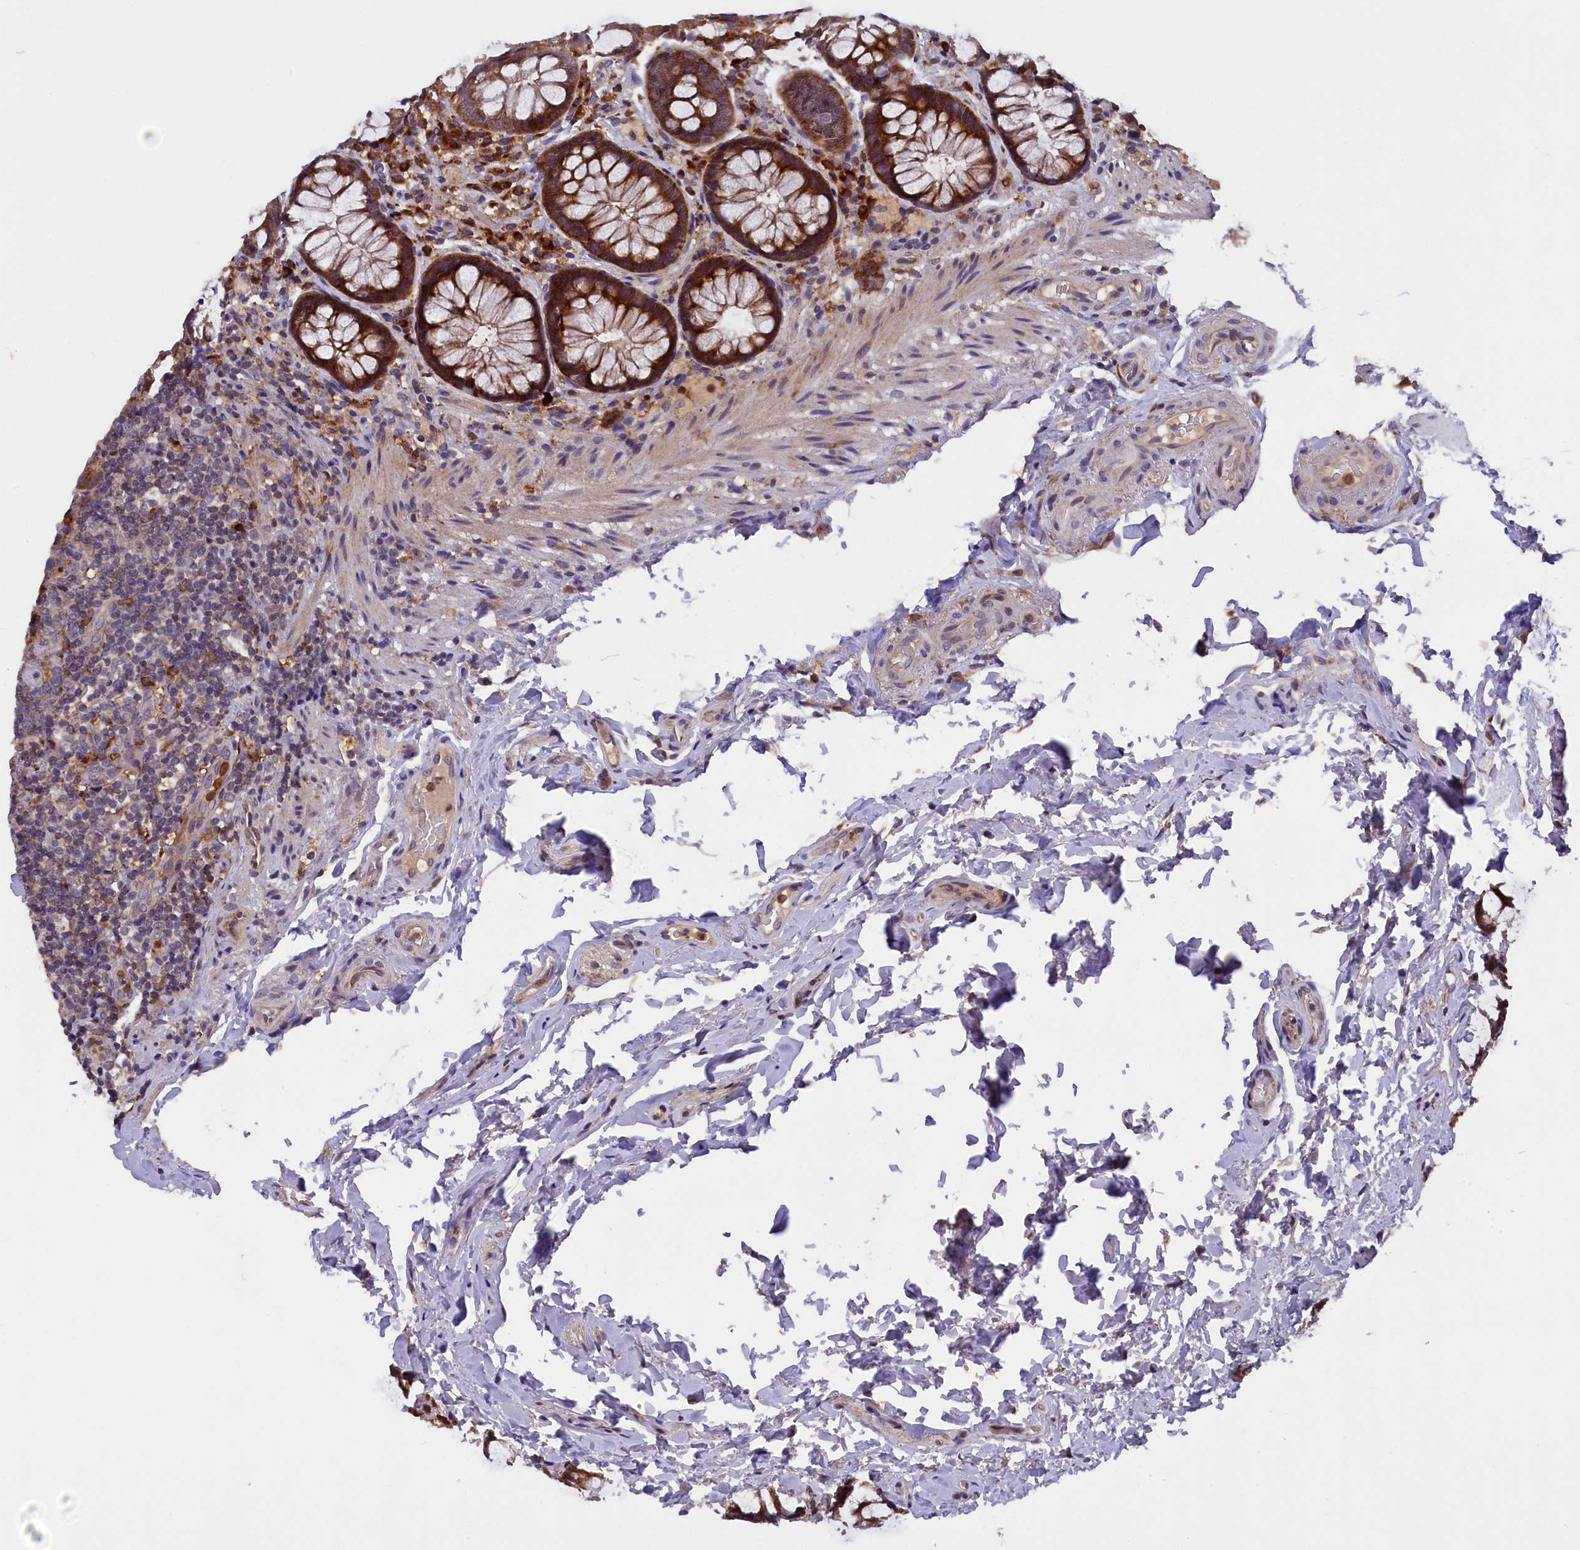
{"staining": {"intensity": "strong", "quantity": ">75%", "location": "cytoplasmic/membranous"}, "tissue": "rectum", "cell_type": "Glandular cells", "image_type": "normal", "snomed": [{"axis": "morphology", "description": "Normal tissue, NOS"}, {"axis": "topography", "description": "Rectum"}], "caption": "Unremarkable rectum was stained to show a protein in brown. There is high levels of strong cytoplasmic/membranous positivity in approximately >75% of glandular cells. (Brightfield microscopy of DAB IHC at high magnification).", "gene": "NAIP", "patient": {"sex": "male", "age": 83}}